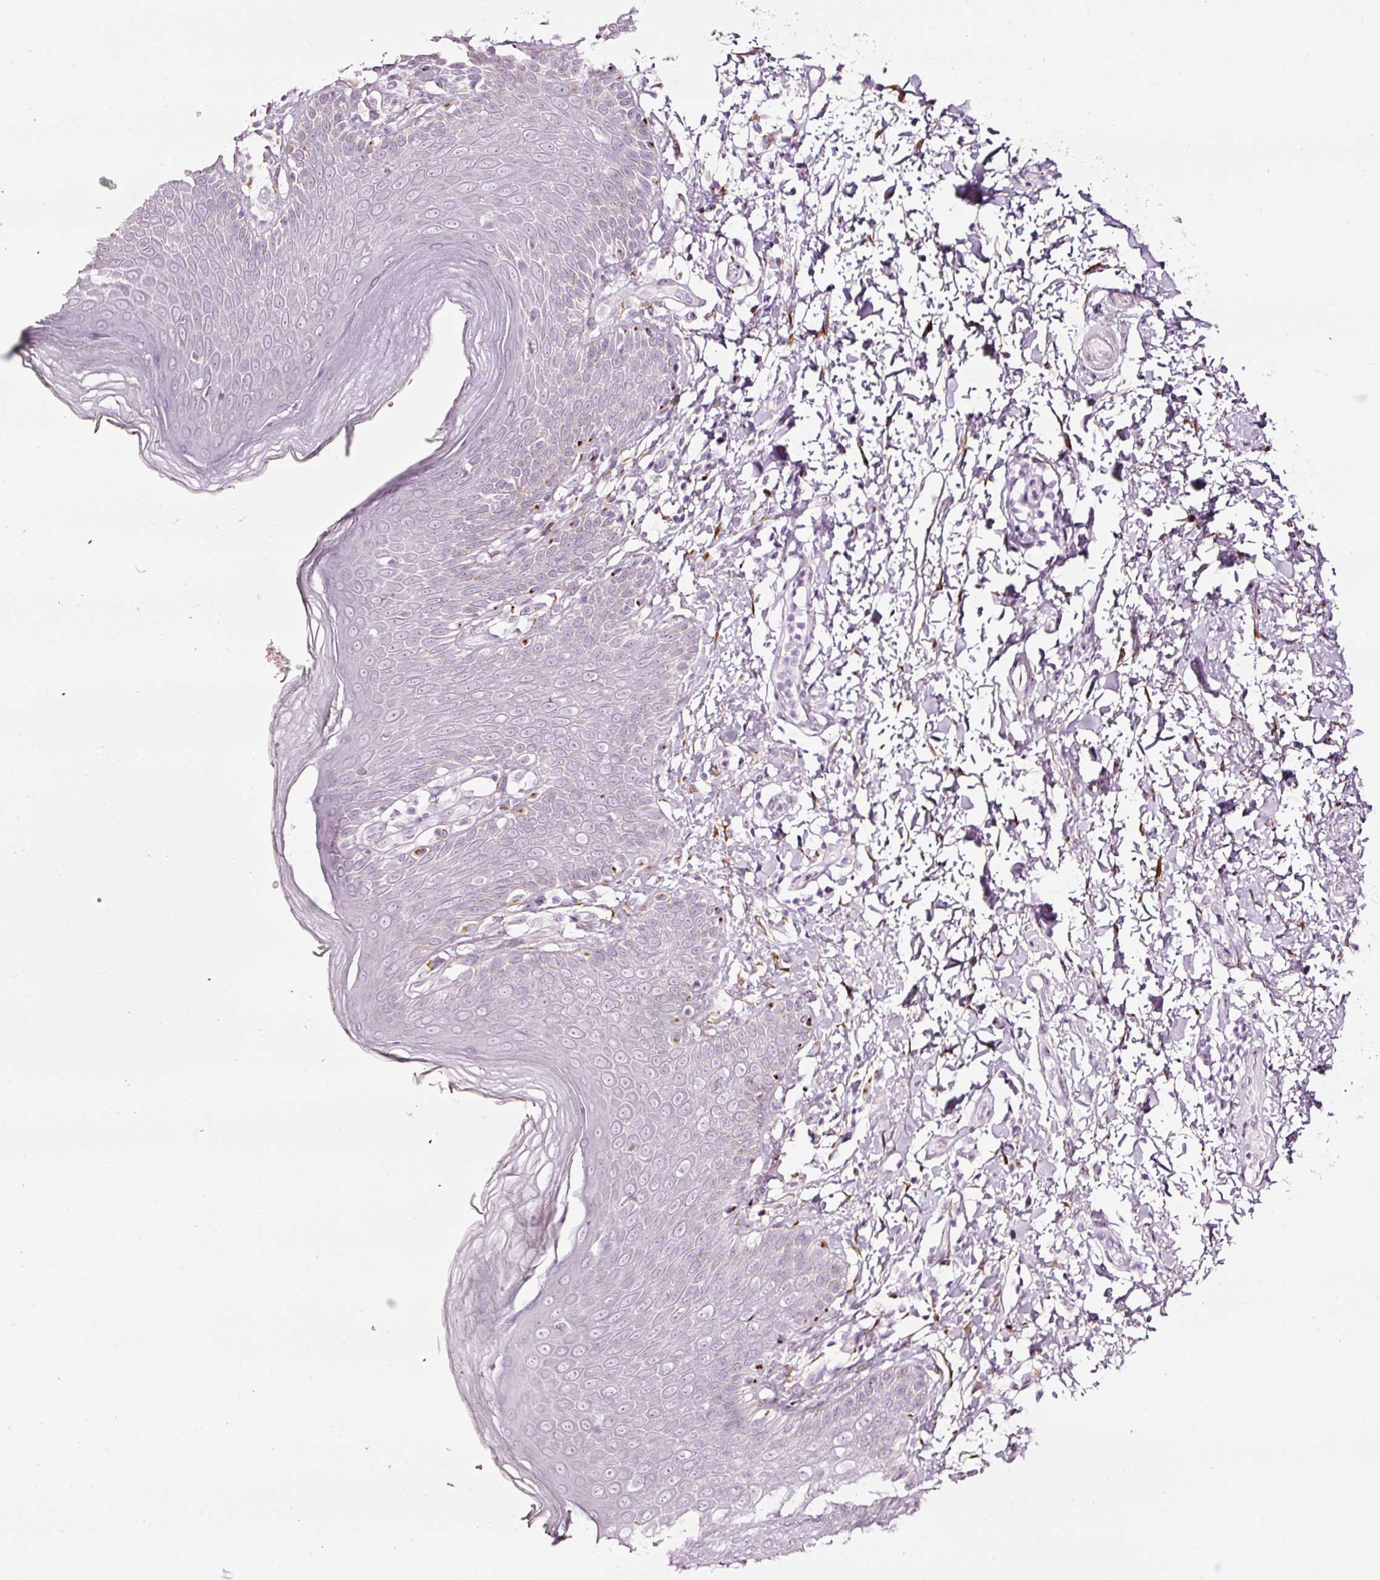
{"staining": {"intensity": "negative", "quantity": "none", "location": "none"}, "tissue": "skin", "cell_type": "Epidermal cells", "image_type": "normal", "snomed": [{"axis": "morphology", "description": "Normal tissue, NOS"}, {"axis": "topography", "description": "Peripheral nerve tissue"}], "caption": "A histopathology image of human skin is negative for staining in epidermal cells. (Brightfield microscopy of DAB IHC at high magnification).", "gene": "SDF4", "patient": {"sex": "male", "age": 51}}